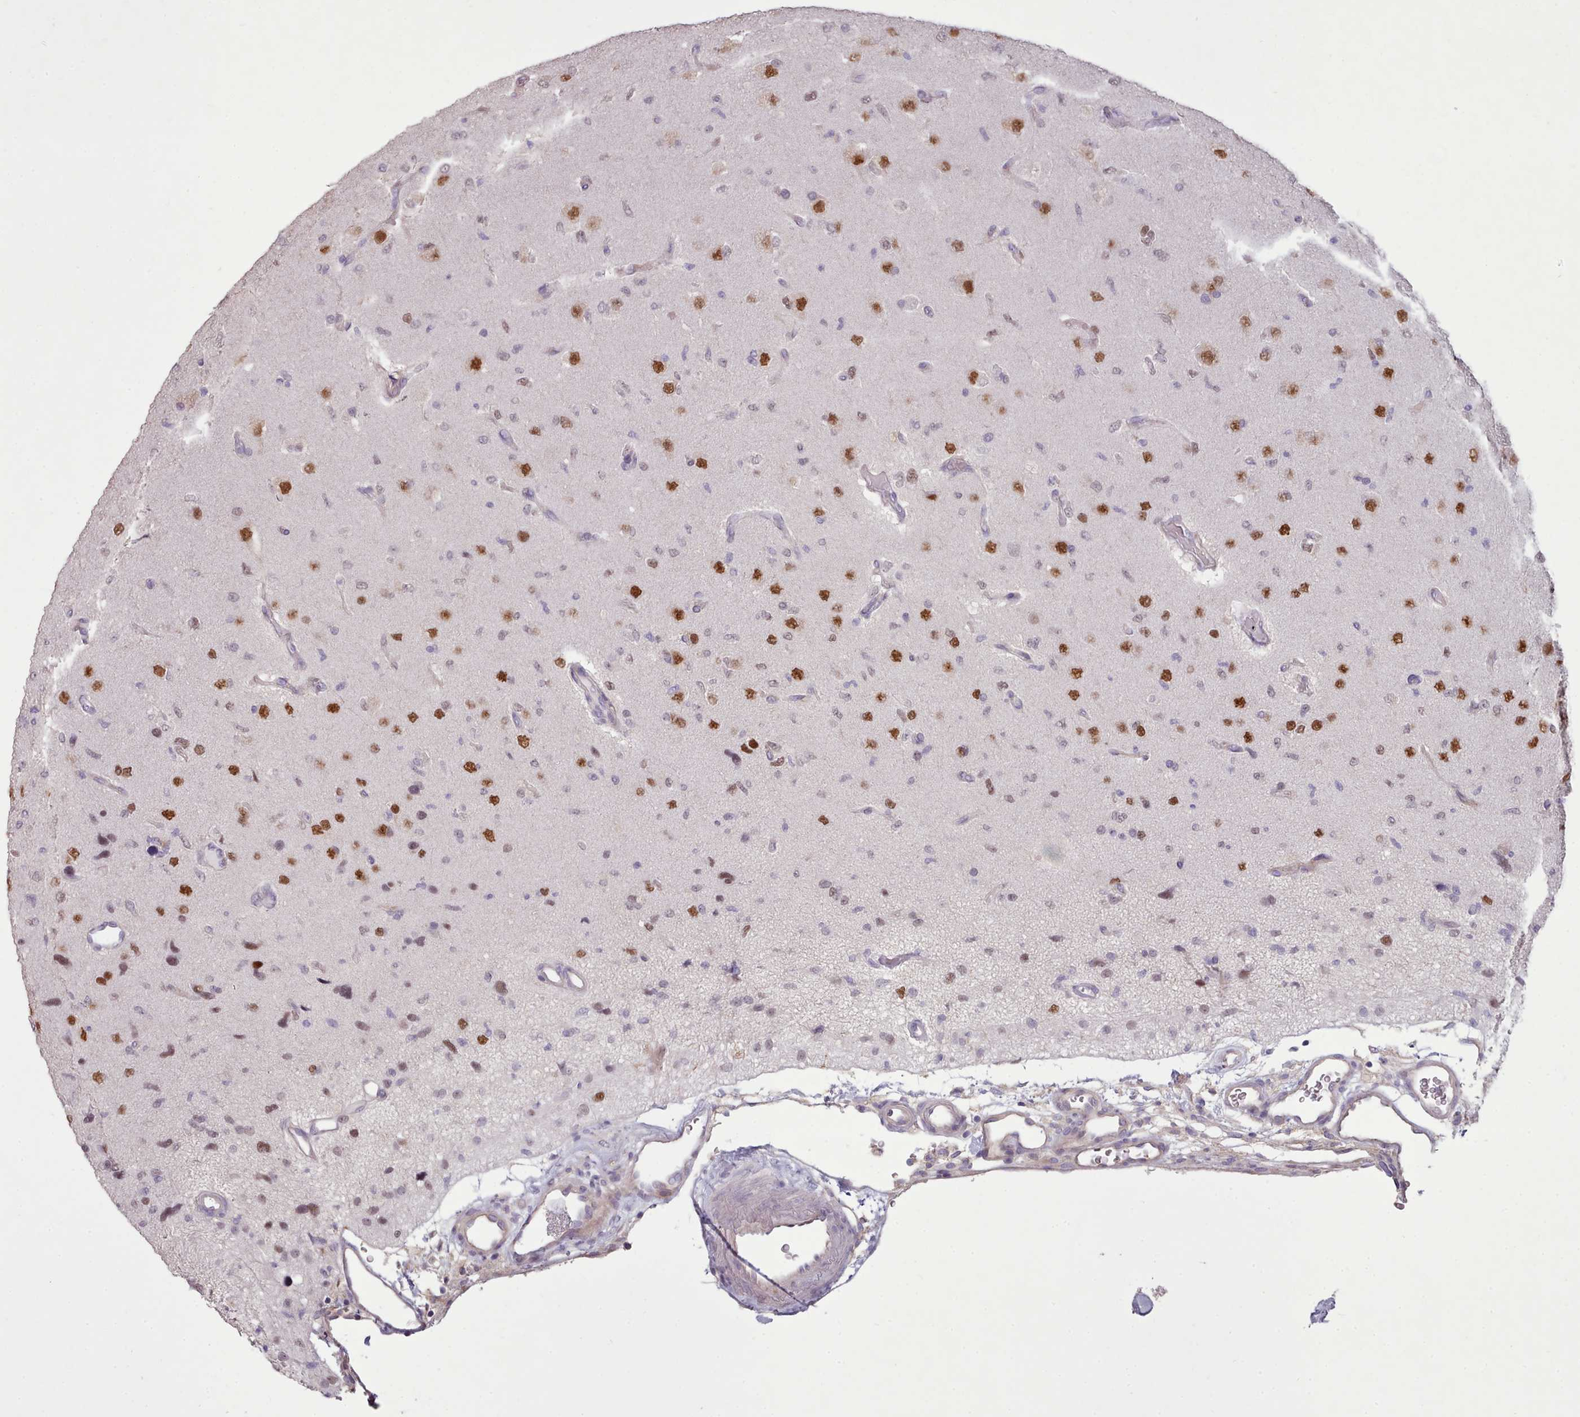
{"staining": {"intensity": "moderate", "quantity": "25%-75%", "location": "nuclear"}, "tissue": "glioma", "cell_type": "Tumor cells", "image_type": "cancer", "snomed": [{"axis": "morphology", "description": "Glioma, malignant, High grade"}, {"axis": "topography", "description": "Brain"}], "caption": "This micrograph shows high-grade glioma (malignant) stained with immunohistochemistry (IHC) to label a protein in brown. The nuclear of tumor cells show moderate positivity for the protein. Nuclei are counter-stained blue.", "gene": "DPF1", "patient": {"sex": "male", "age": 77}}